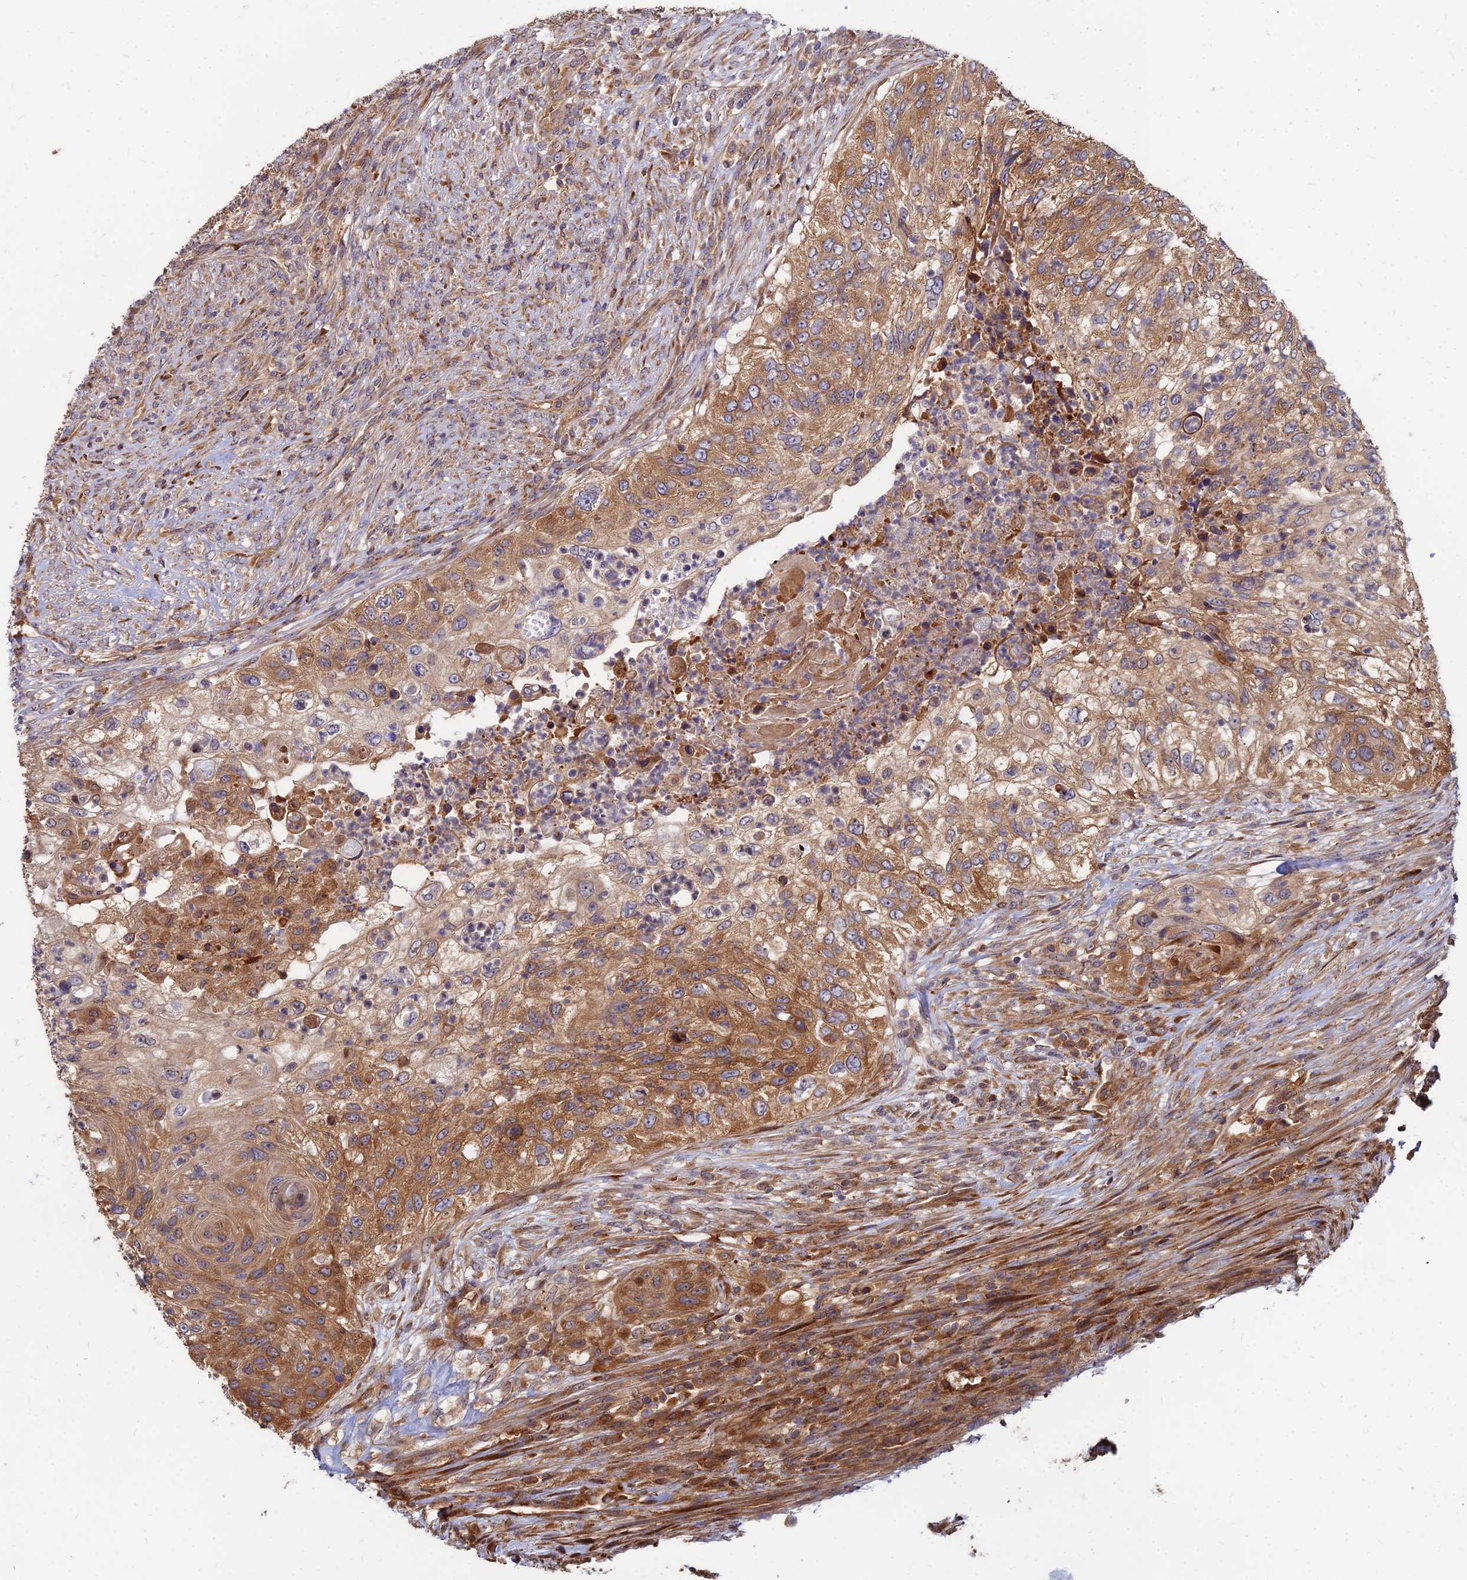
{"staining": {"intensity": "moderate", "quantity": ">75%", "location": "cytoplasmic/membranous"}, "tissue": "urothelial cancer", "cell_type": "Tumor cells", "image_type": "cancer", "snomed": [{"axis": "morphology", "description": "Urothelial carcinoma, High grade"}, {"axis": "topography", "description": "Urinary bladder"}], "caption": "Immunohistochemistry photomicrograph of neoplastic tissue: human high-grade urothelial carcinoma stained using IHC demonstrates medium levels of moderate protein expression localized specifically in the cytoplasmic/membranous of tumor cells, appearing as a cytoplasmic/membranous brown color.", "gene": "CCT6B", "patient": {"sex": "female", "age": 60}}